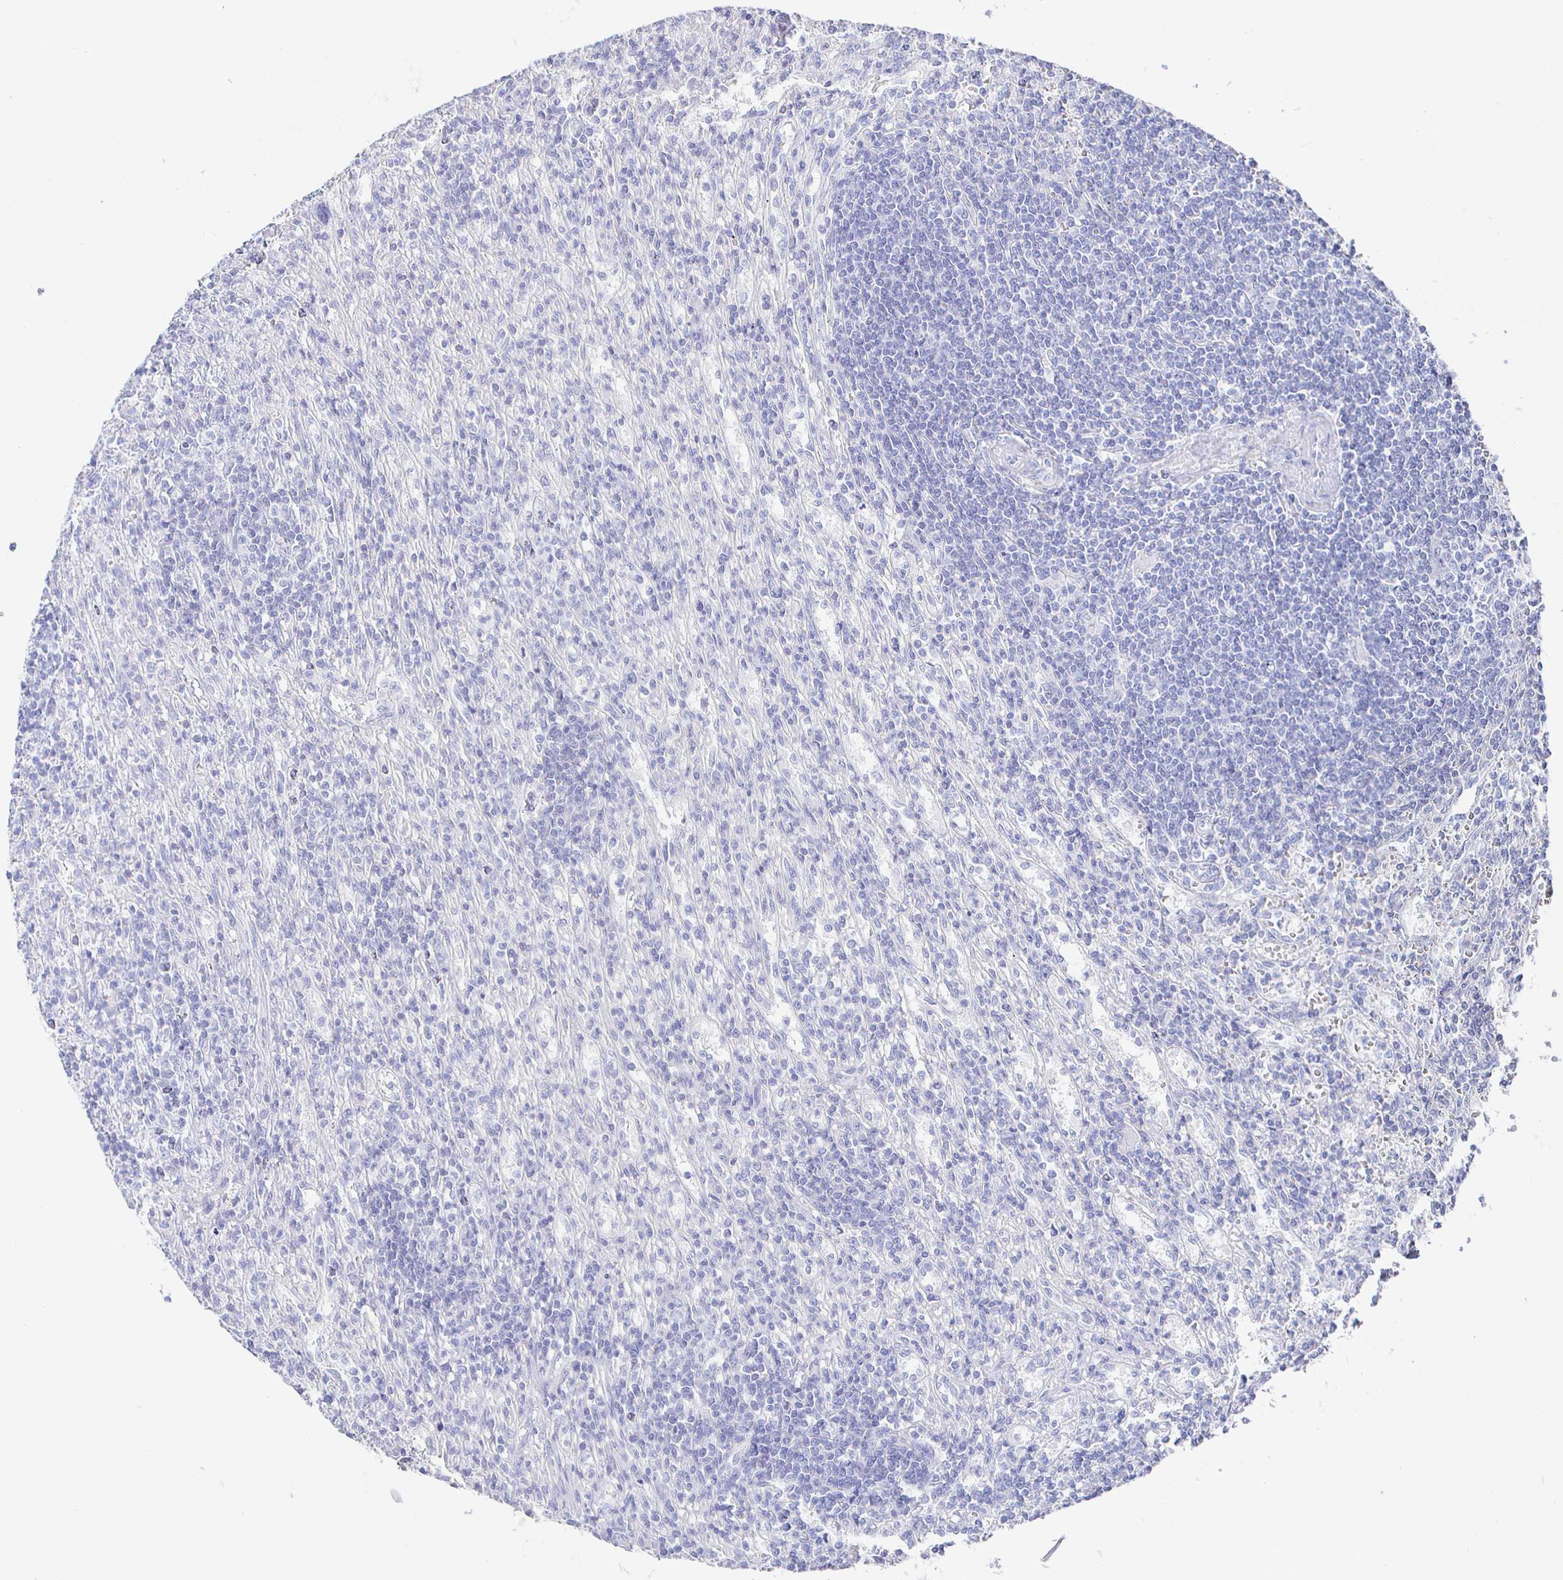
{"staining": {"intensity": "negative", "quantity": "none", "location": "none"}, "tissue": "lymphoma", "cell_type": "Tumor cells", "image_type": "cancer", "snomed": [{"axis": "morphology", "description": "Malignant lymphoma, non-Hodgkin's type, Low grade"}, {"axis": "topography", "description": "Spleen"}], "caption": "Malignant lymphoma, non-Hodgkin's type (low-grade) stained for a protein using immunohistochemistry exhibits no expression tumor cells.", "gene": "CLCA1", "patient": {"sex": "male", "age": 76}}